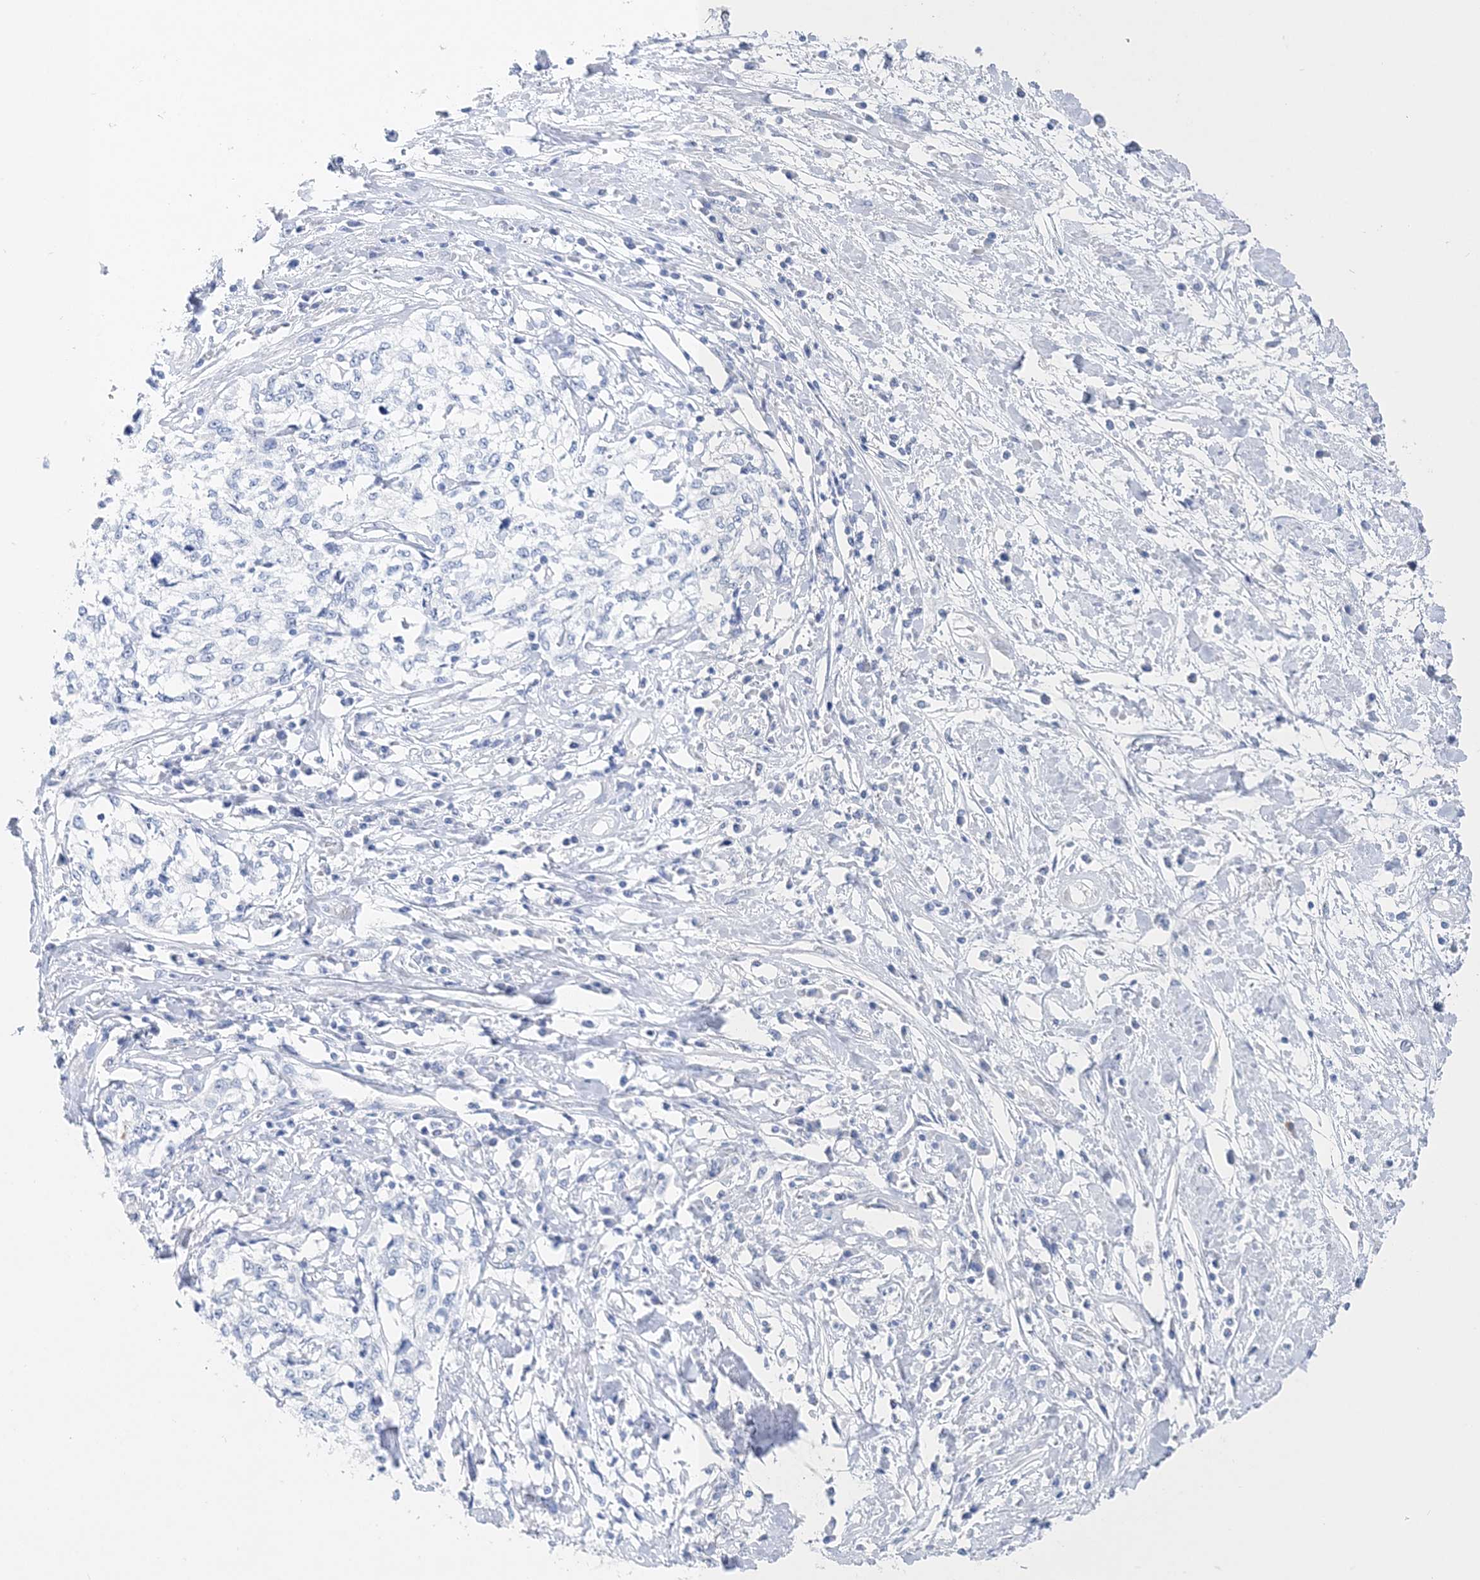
{"staining": {"intensity": "negative", "quantity": "none", "location": "none"}, "tissue": "cervical cancer", "cell_type": "Tumor cells", "image_type": "cancer", "snomed": [{"axis": "morphology", "description": "Squamous cell carcinoma, NOS"}, {"axis": "topography", "description": "Cervix"}], "caption": "A high-resolution micrograph shows IHC staining of squamous cell carcinoma (cervical), which demonstrates no significant staining in tumor cells.", "gene": "TSPYL6", "patient": {"sex": "female", "age": 57}}